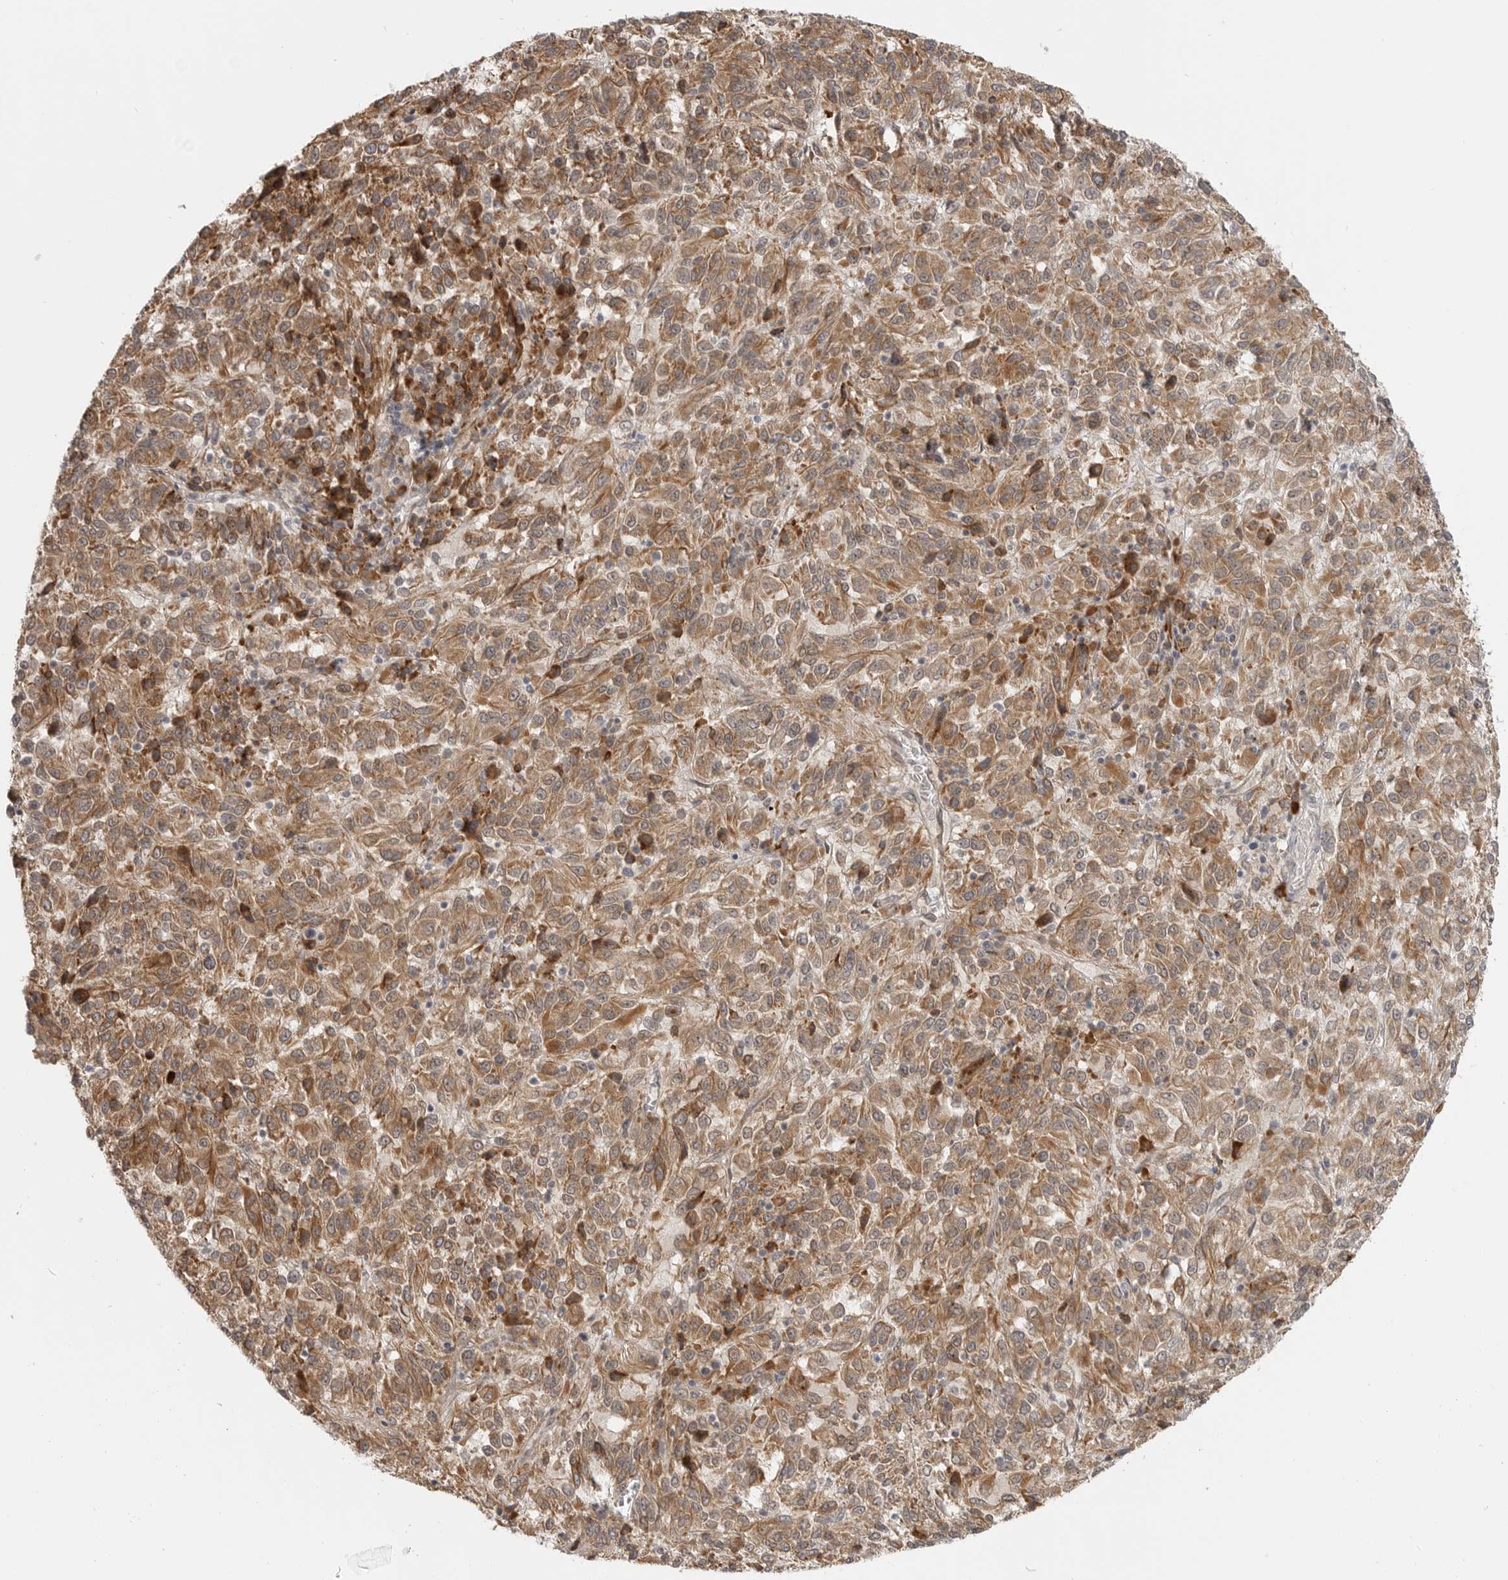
{"staining": {"intensity": "moderate", "quantity": ">75%", "location": "cytoplasmic/membranous"}, "tissue": "melanoma", "cell_type": "Tumor cells", "image_type": "cancer", "snomed": [{"axis": "morphology", "description": "Malignant melanoma, Metastatic site"}, {"axis": "topography", "description": "Lung"}], "caption": "Immunohistochemistry (IHC) staining of melanoma, which exhibits medium levels of moderate cytoplasmic/membranous expression in approximately >75% of tumor cells indicating moderate cytoplasmic/membranous protein expression. The staining was performed using DAB (3,3'-diaminobenzidine) (brown) for protein detection and nuclei were counterstained in hematoxylin (blue).", "gene": "CEP295NL", "patient": {"sex": "male", "age": 64}}